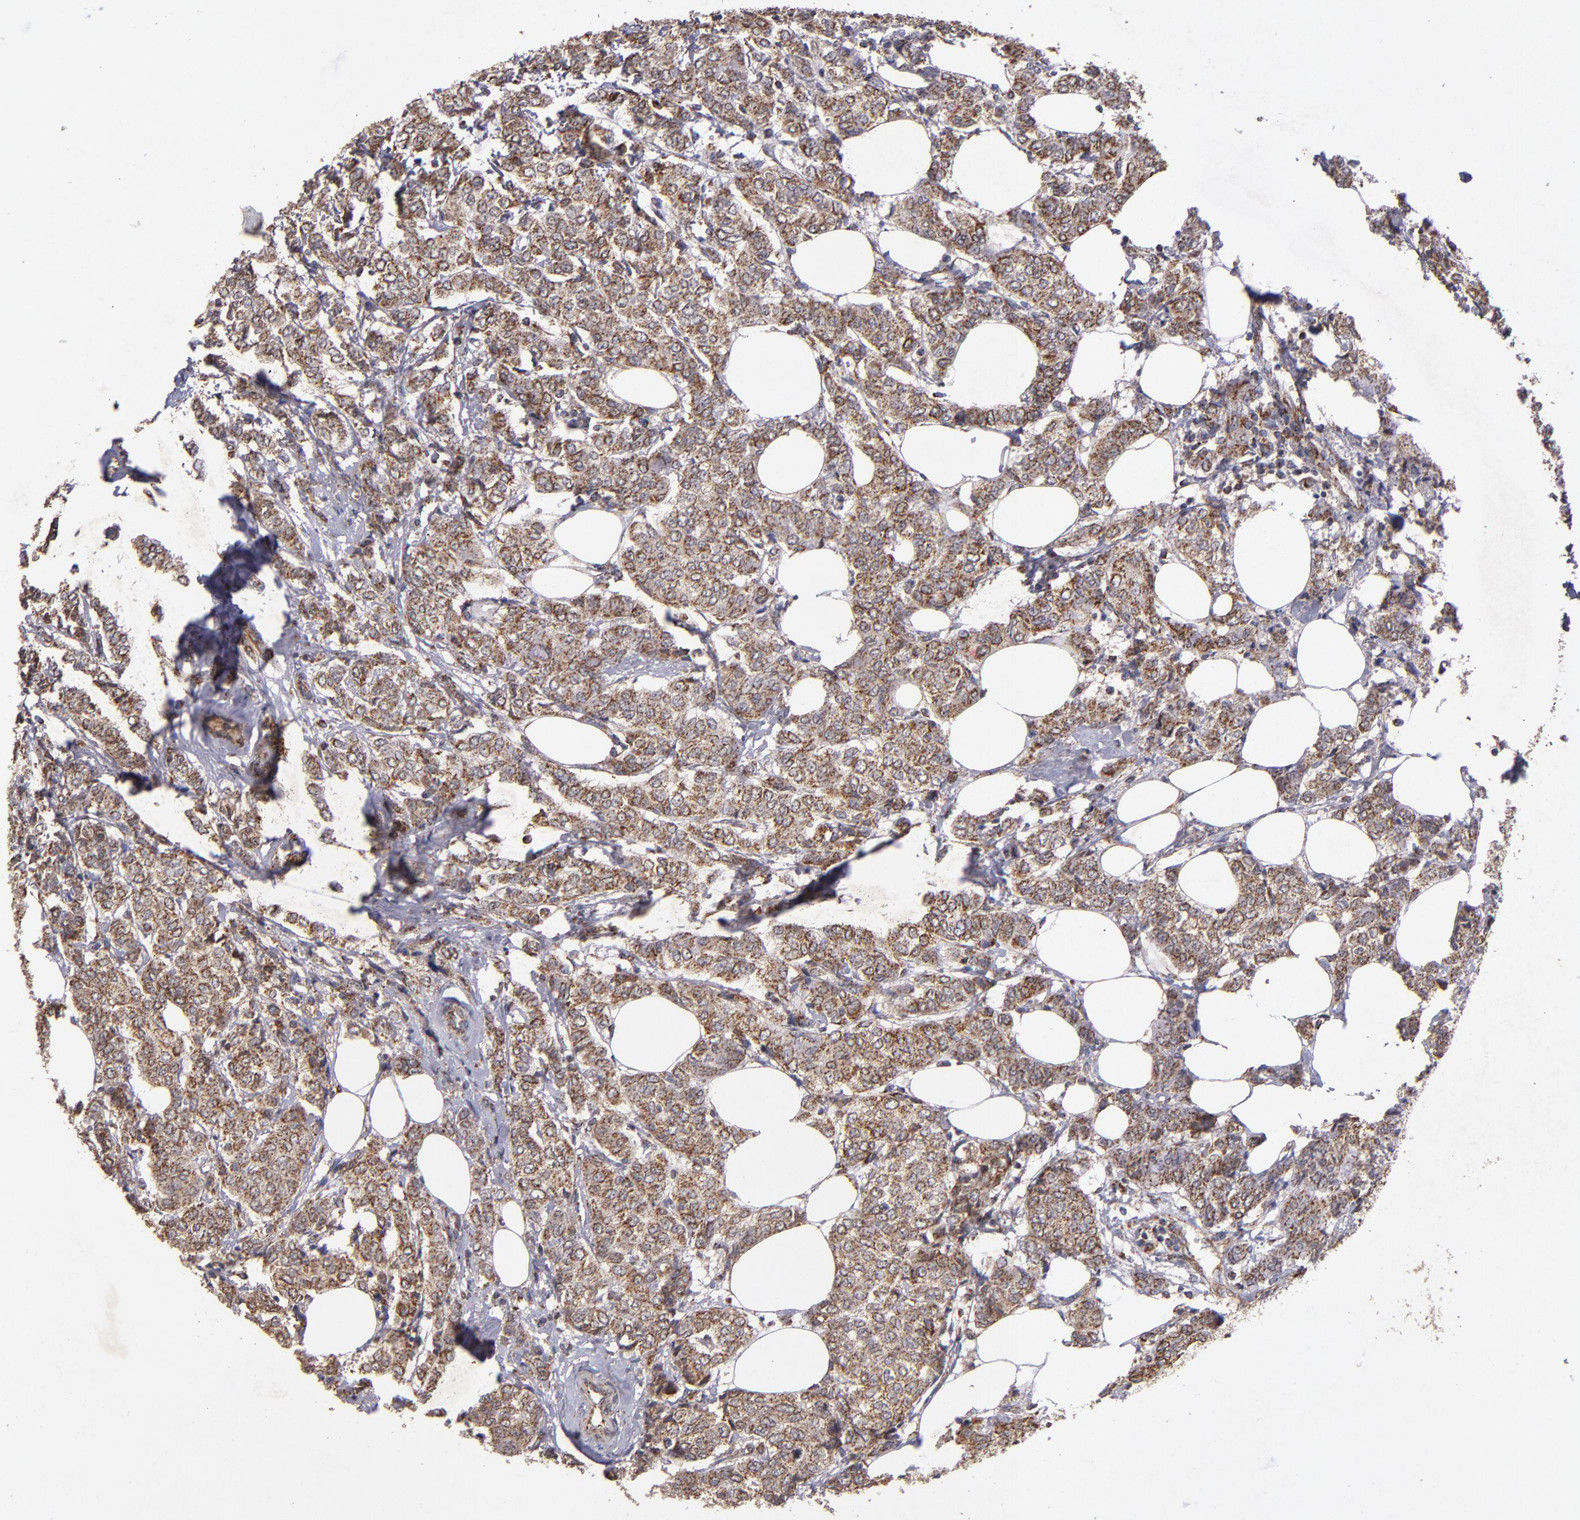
{"staining": {"intensity": "moderate", "quantity": ">75%", "location": "cytoplasmic/membranous"}, "tissue": "breast cancer", "cell_type": "Tumor cells", "image_type": "cancer", "snomed": [{"axis": "morphology", "description": "Lobular carcinoma"}, {"axis": "topography", "description": "Breast"}], "caption": "A histopathology image showing moderate cytoplasmic/membranous positivity in approximately >75% of tumor cells in breast lobular carcinoma, as visualized by brown immunohistochemical staining.", "gene": "TIMM9", "patient": {"sex": "female", "age": 60}}